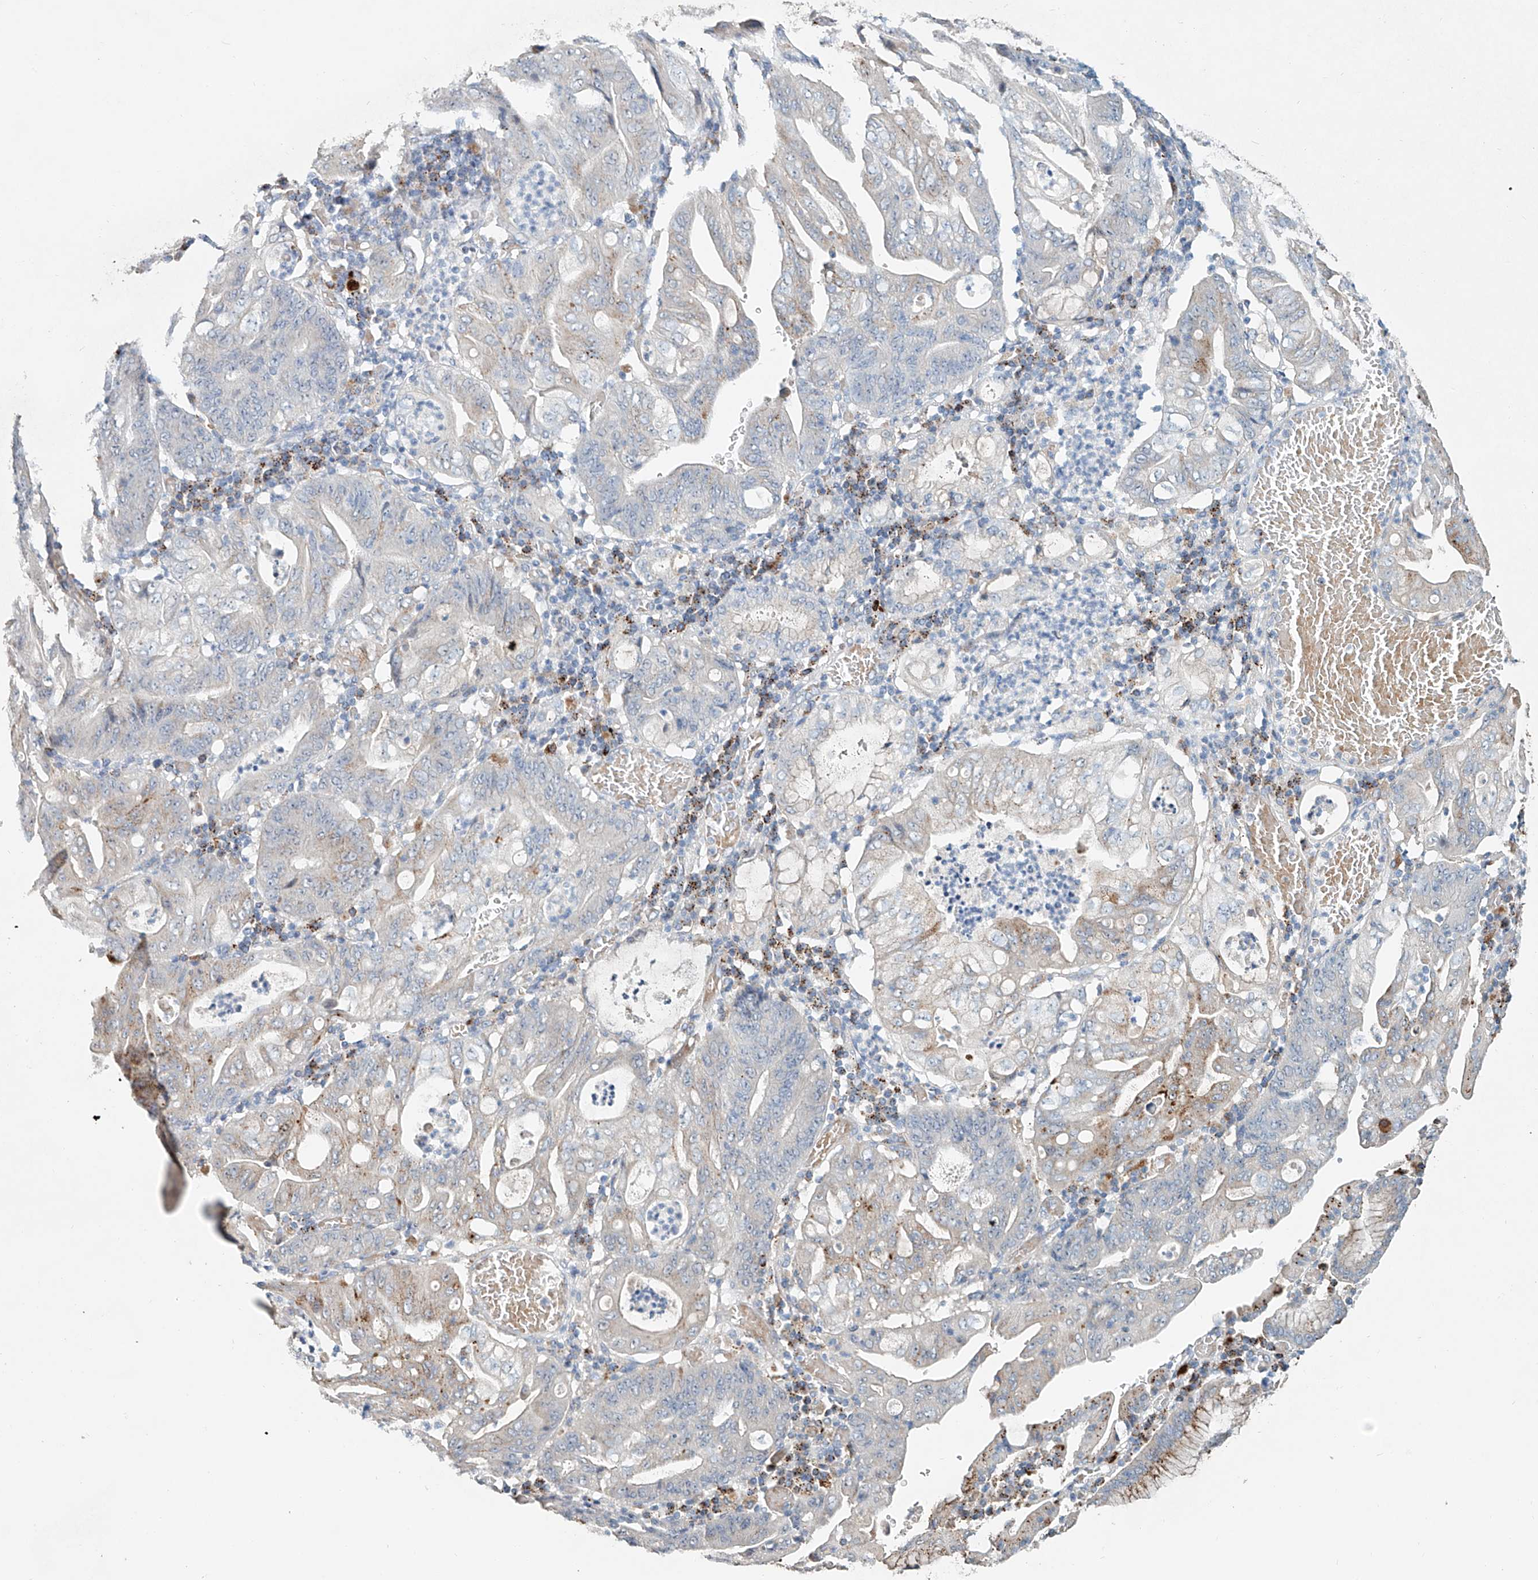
{"staining": {"intensity": "moderate", "quantity": "<25%", "location": "cytoplasmic/membranous"}, "tissue": "stomach cancer", "cell_type": "Tumor cells", "image_type": "cancer", "snomed": [{"axis": "morphology", "description": "Adenocarcinoma, NOS"}, {"axis": "topography", "description": "Stomach"}], "caption": "Immunohistochemical staining of stomach adenocarcinoma displays low levels of moderate cytoplasmic/membranous positivity in about <25% of tumor cells. (DAB (3,3'-diaminobenzidine) IHC with brightfield microscopy, high magnification).", "gene": "TRIM47", "patient": {"sex": "female", "age": 73}}